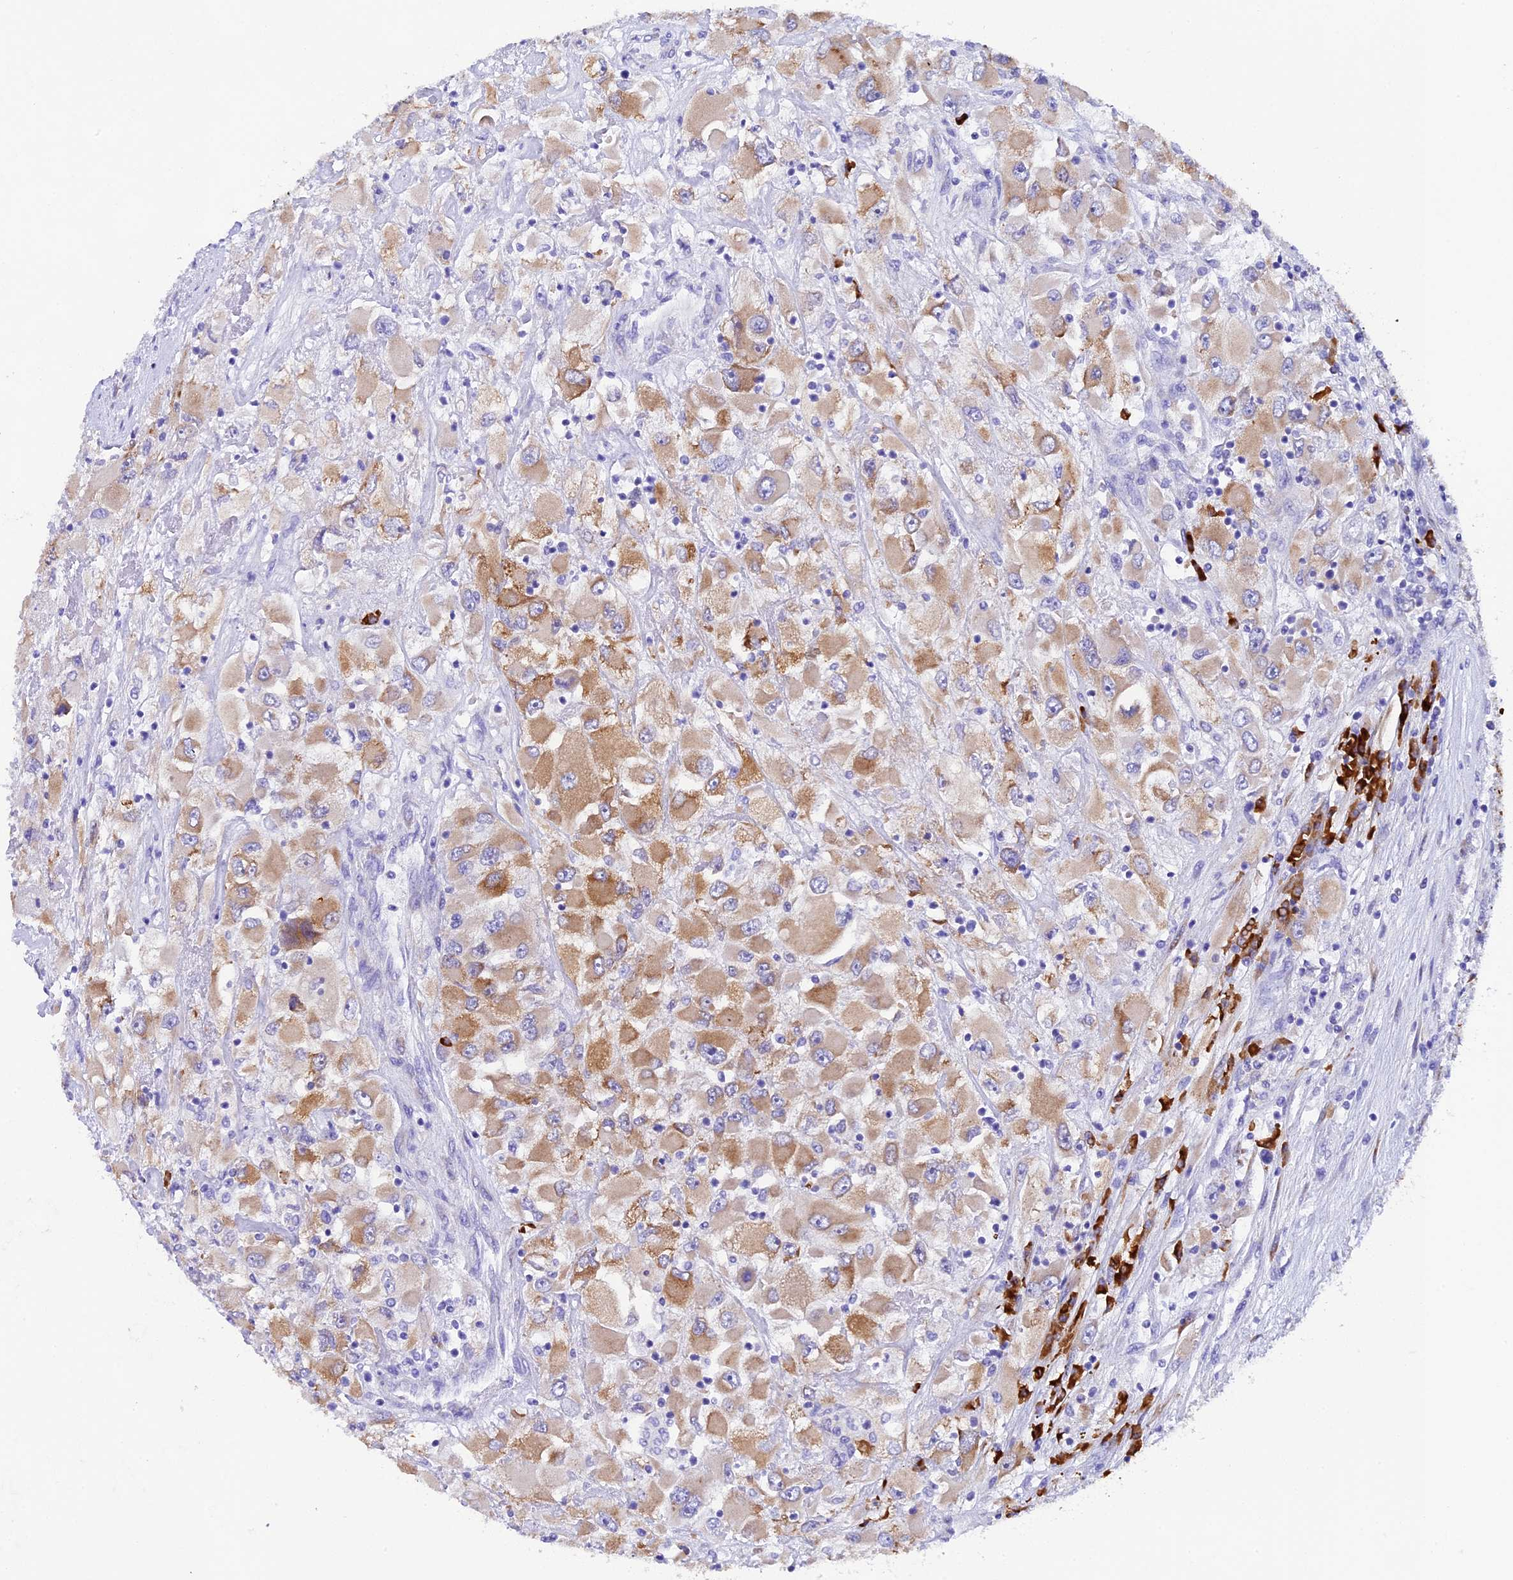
{"staining": {"intensity": "moderate", "quantity": "25%-75%", "location": "cytoplasmic/membranous"}, "tissue": "renal cancer", "cell_type": "Tumor cells", "image_type": "cancer", "snomed": [{"axis": "morphology", "description": "Adenocarcinoma, NOS"}, {"axis": "topography", "description": "Kidney"}], "caption": "IHC histopathology image of renal cancer (adenocarcinoma) stained for a protein (brown), which displays medium levels of moderate cytoplasmic/membranous staining in approximately 25%-75% of tumor cells.", "gene": "FKBP11", "patient": {"sex": "female", "age": 52}}